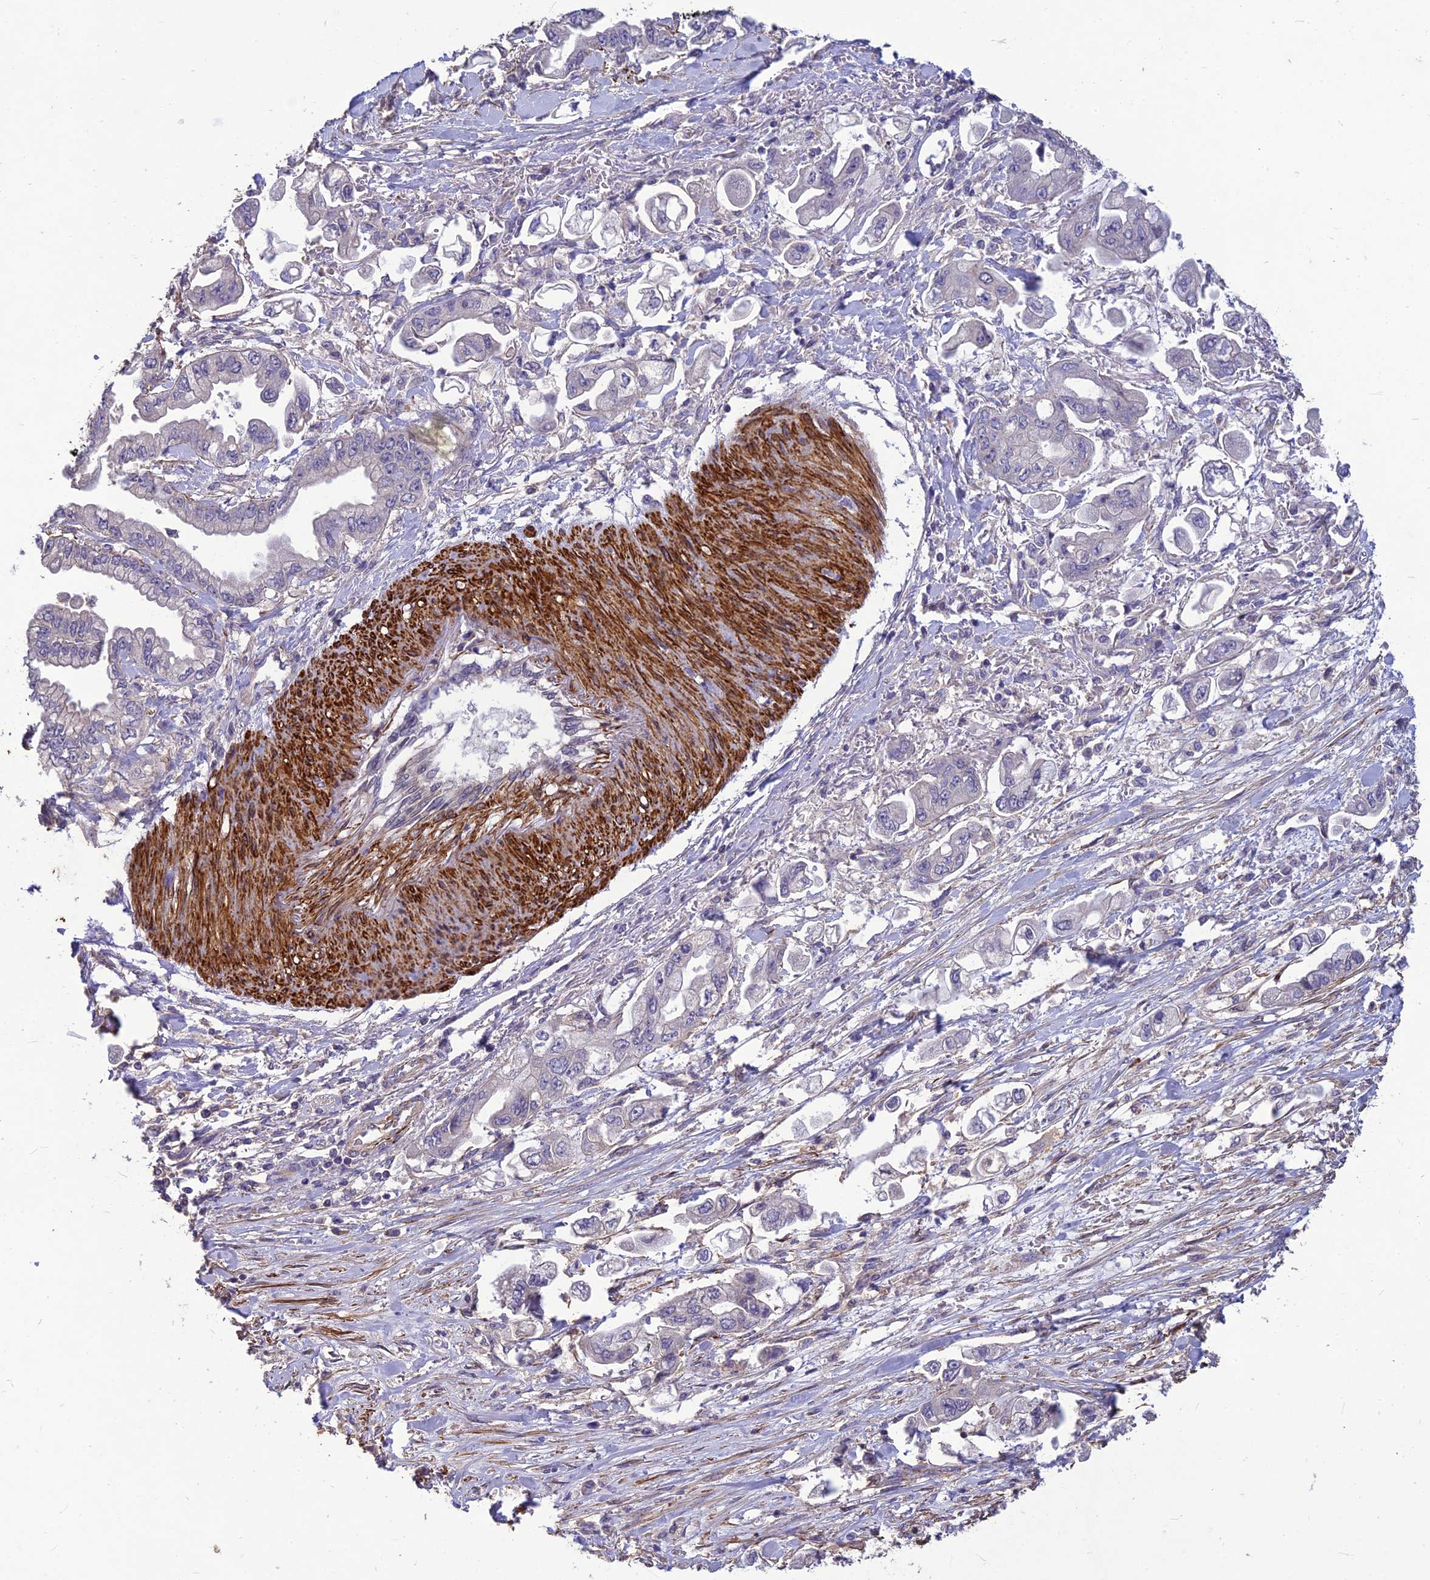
{"staining": {"intensity": "negative", "quantity": "none", "location": "none"}, "tissue": "stomach cancer", "cell_type": "Tumor cells", "image_type": "cancer", "snomed": [{"axis": "morphology", "description": "Adenocarcinoma, NOS"}, {"axis": "topography", "description": "Stomach"}], "caption": "High power microscopy micrograph of an immunohistochemistry (IHC) photomicrograph of stomach cancer, revealing no significant positivity in tumor cells.", "gene": "CLUH", "patient": {"sex": "male", "age": 62}}